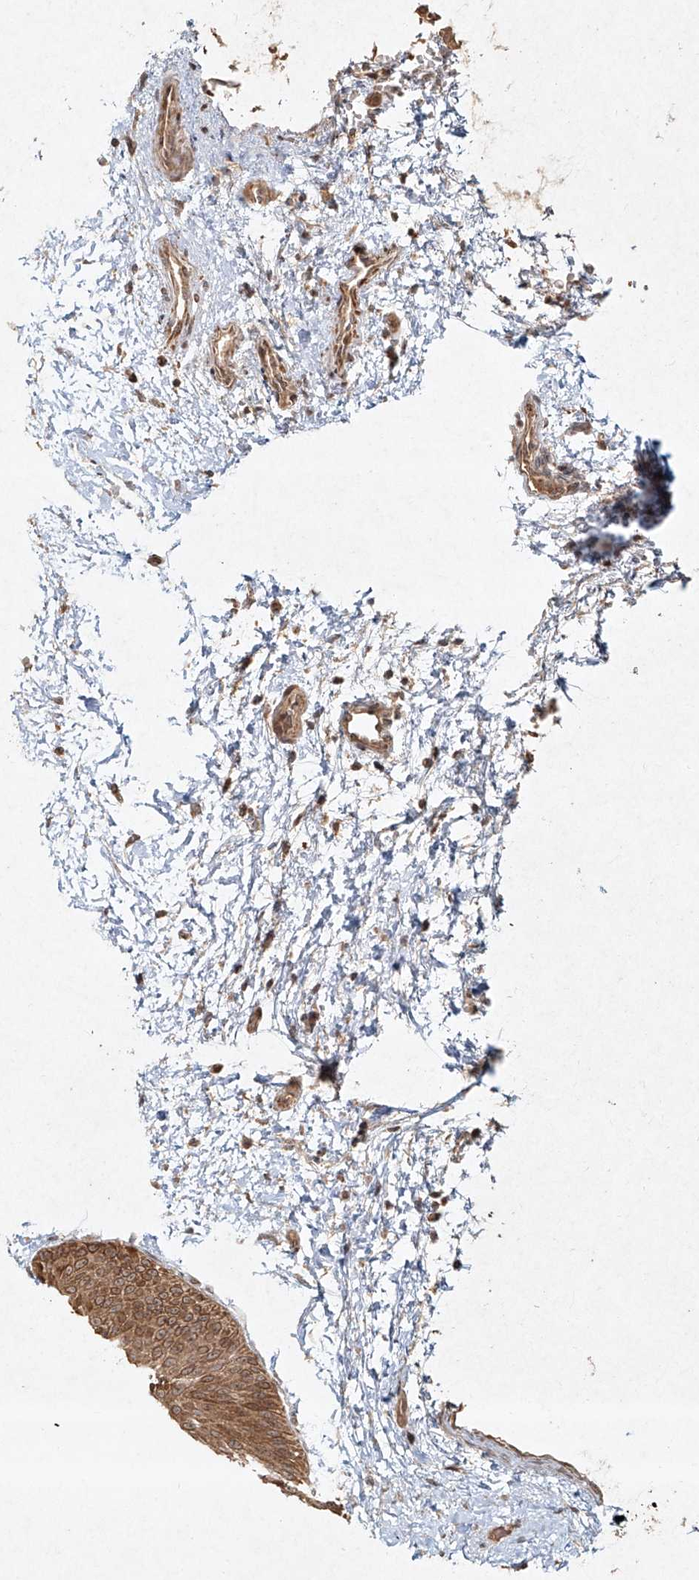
{"staining": {"intensity": "moderate", "quantity": ">75%", "location": "cytoplasmic/membranous"}, "tissue": "urothelial cancer", "cell_type": "Tumor cells", "image_type": "cancer", "snomed": [{"axis": "morphology", "description": "Urothelial carcinoma, Low grade"}, {"axis": "topography", "description": "Urinary bladder"}], "caption": "About >75% of tumor cells in low-grade urothelial carcinoma reveal moderate cytoplasmic/membranous protein positivity as visualized by brown immunohistochemical staining.", "gene": "CYYR1", "patient": {"sex": "female", "age": 60}}